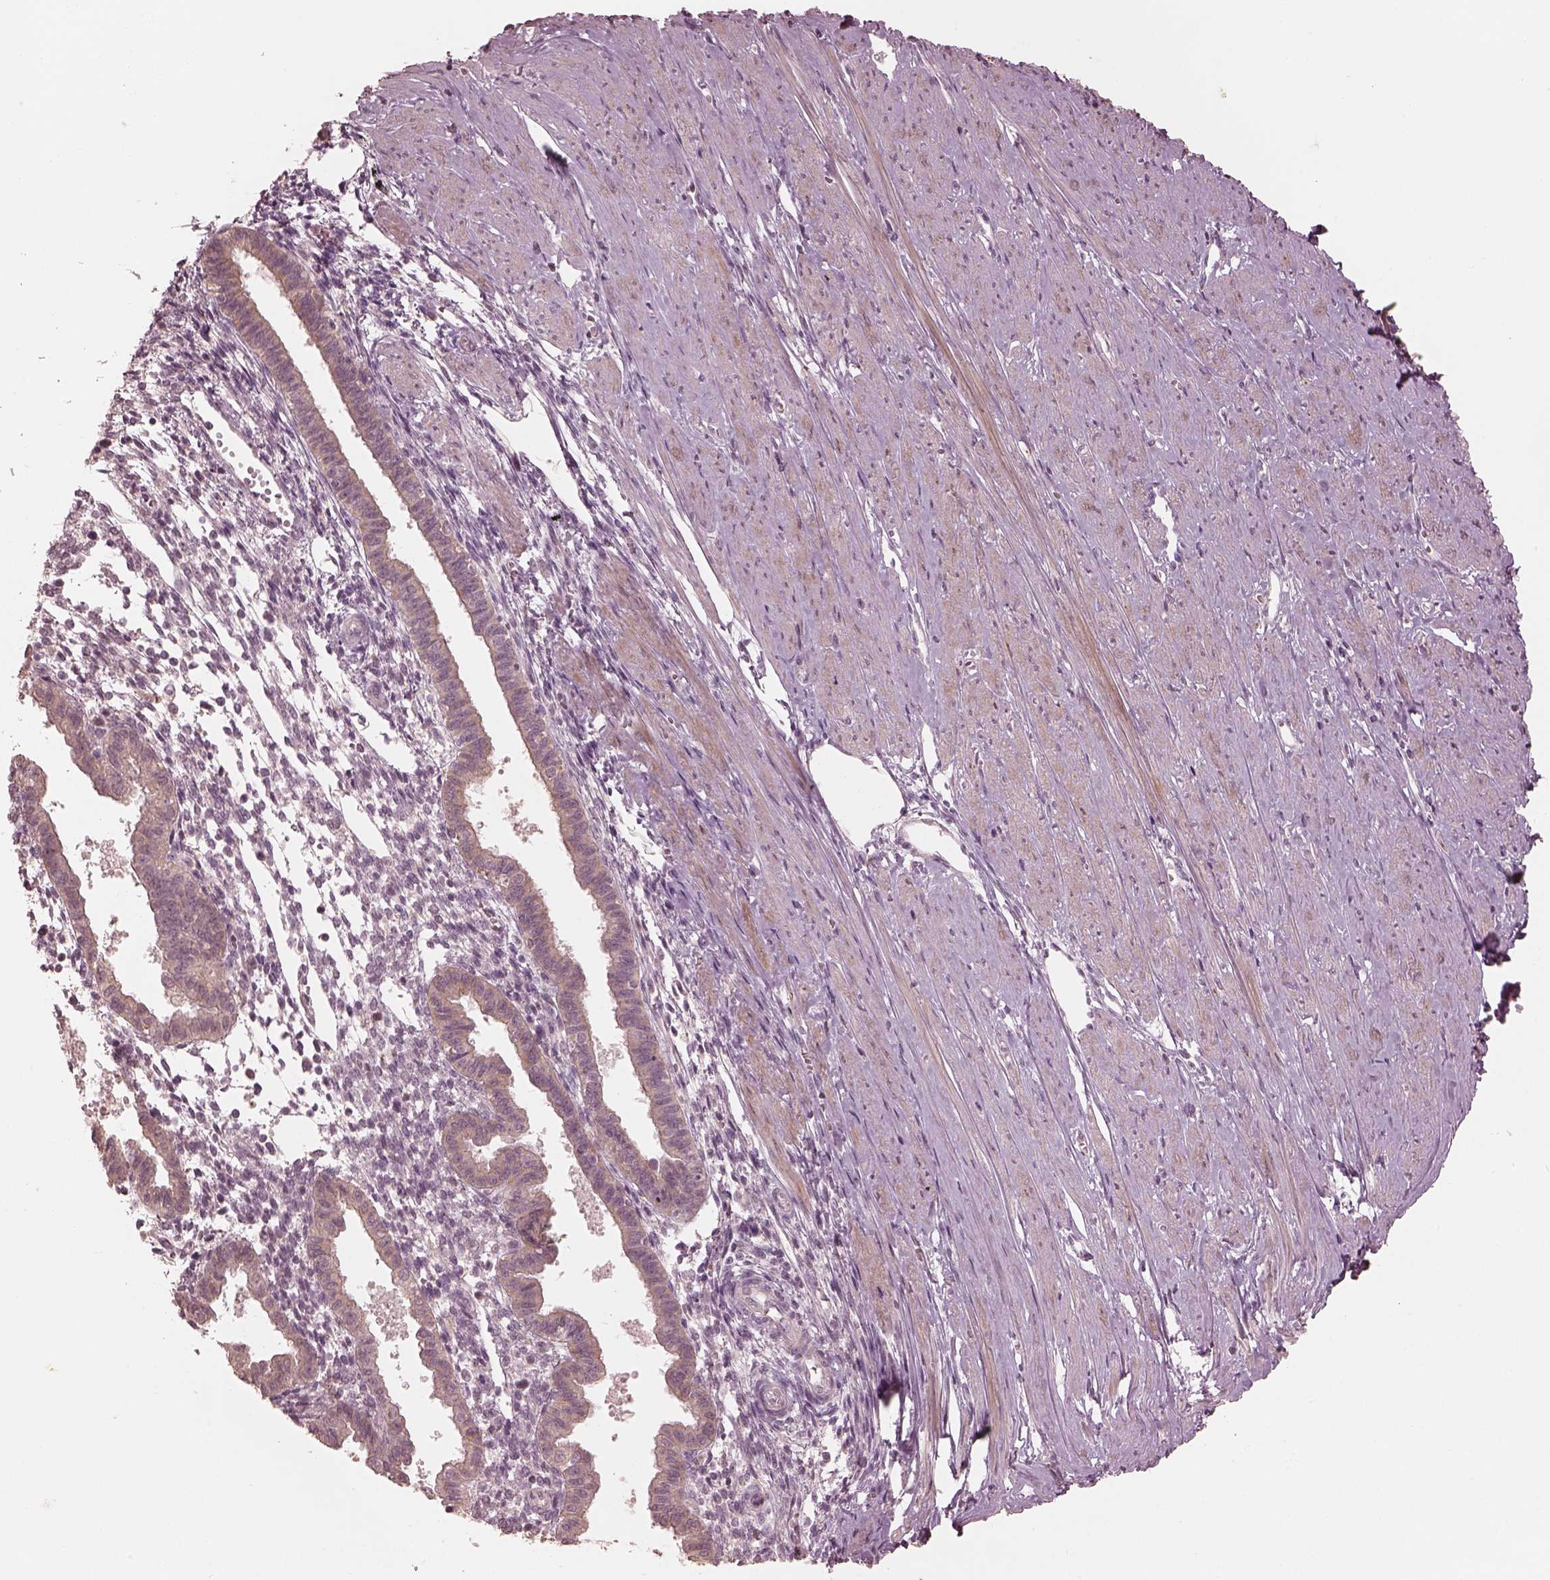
{"staining": {"intensity": "negative", "quantity": "none", "location": "none"}, "tissue": "endometrium", "cell_type": "Cells in endometrial stroma", "image_type": "normal", "snomed": [{"axis": "morphology", "description": "Normal tissue, NOS"}, {"axis": "topography", "description": "Endometrium"}], "caption": "DAB immunohistochemical staining of unremarkable endometrium displays no significant expression in cells in endometrial stroma. Nuclei are stained in blue.", "gene": "SLC25A46", "patient": {"sex": "female", "age": 37}}